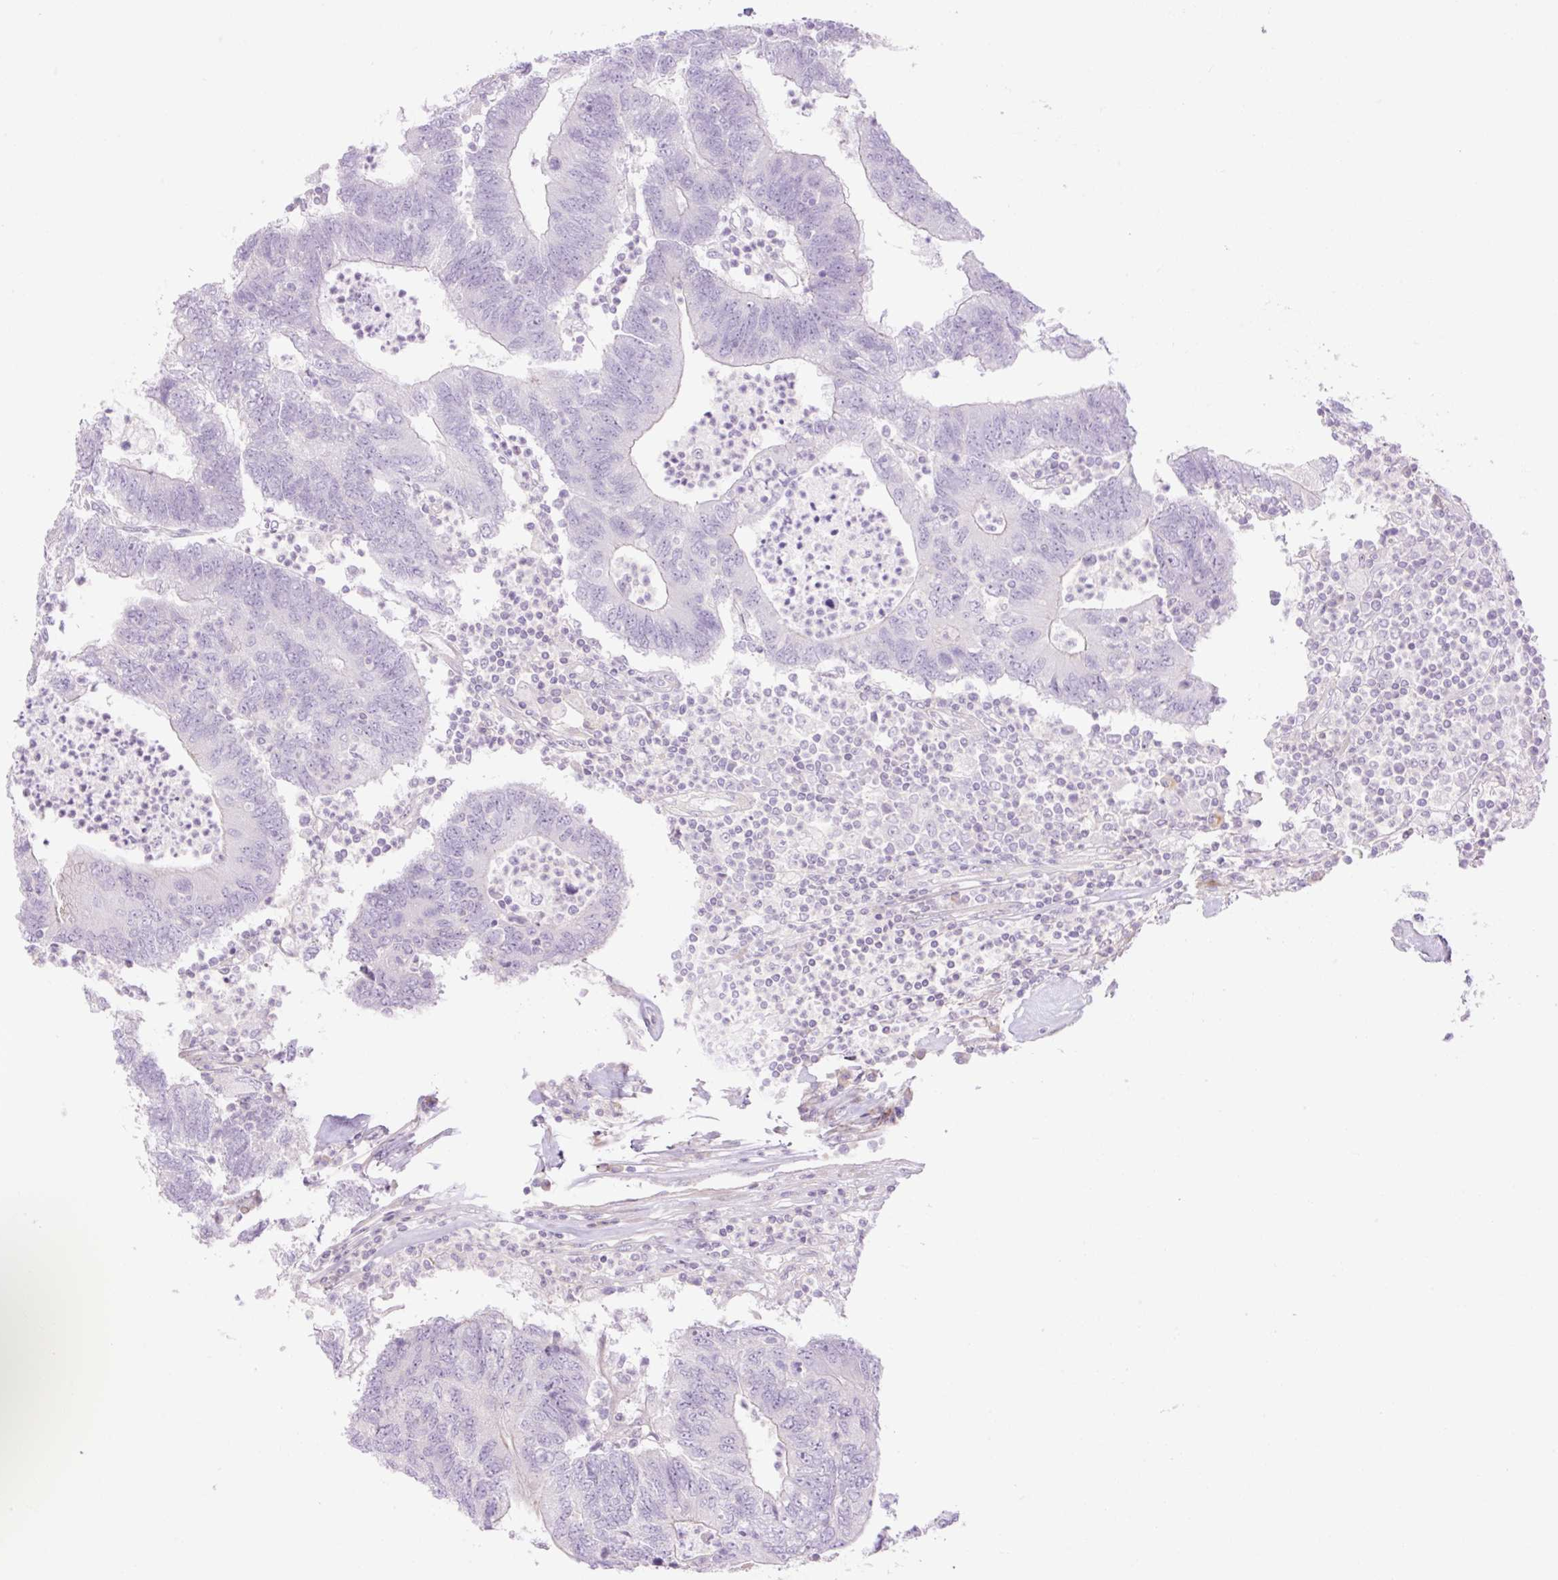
{"staining": {"intensity": "negative", "quantity": "none", "location": "none"}, "tissue": "colorectal cancer", "cell_type": "Tumor cells", "image_type": "cancer", "snomed": [{"axis": "morphology", "description": "Adenocarcinoma, NOS"}, {"axis": "topography", "description": "Colon"}], "caption": "This is an IHC histopathology image of adenocarcinoma (colorectal). There is no expression in tumor cells.", "gene": "GRID2", "patient": {"sex": "female", "age": 48}}